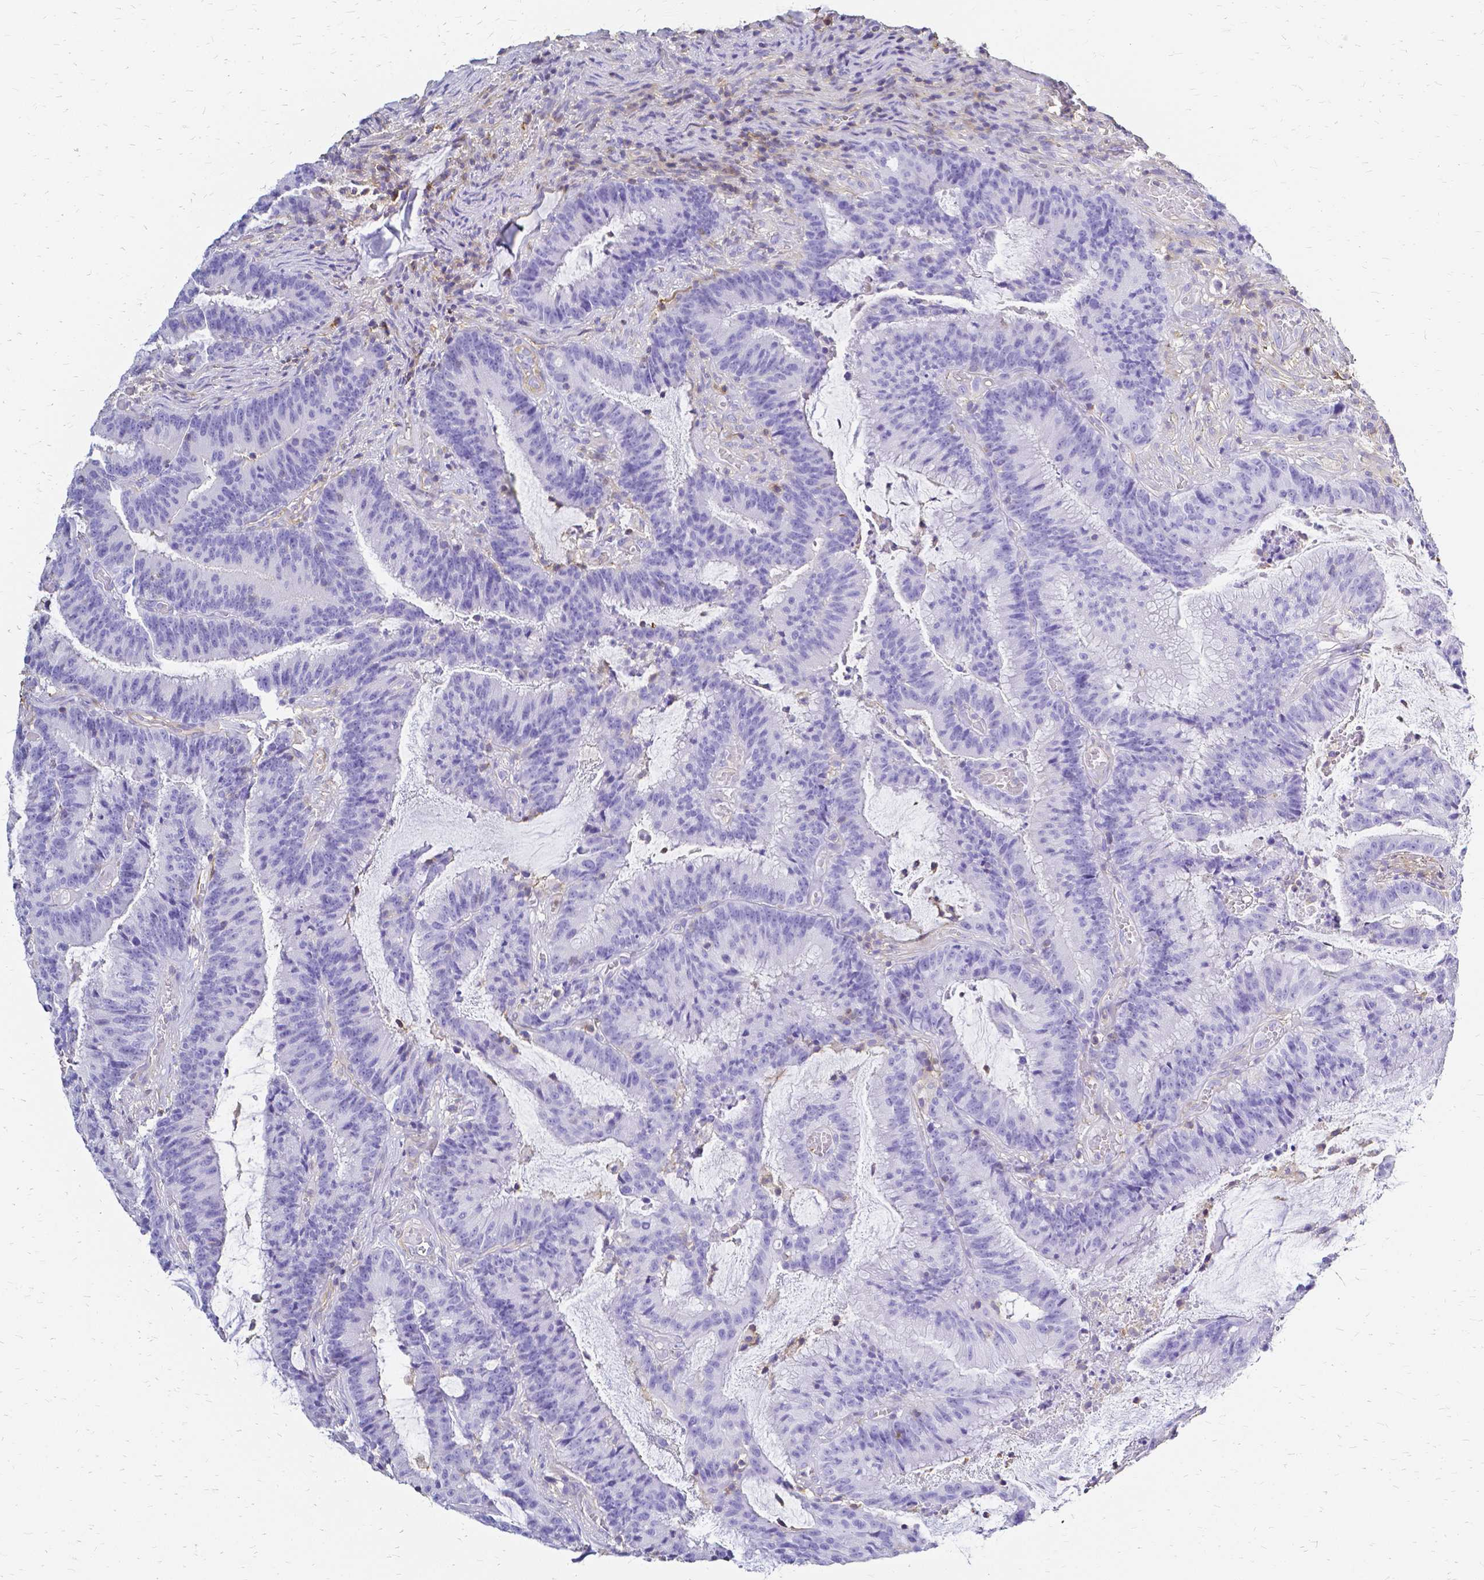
{"staining": {"intensity": "negative", "quantity": "none", "location": "none"}, "tissue": "colorectal cancer", "cell_type": "Tumor cells", "image_type": "cancer", "snomed": [{"axis": "morphology", "description": "Adenocarcinoma, NOS"}, {"axis": "topography", "description": "Colon"}], "caption": "This is an immunohistochemistry photomicrograph of colorectal cancer (adenocarcinoma). There is no staining in tumor cells.", "gene": "HSPA12A", "patient": {"sex": "female", "age": 78}}